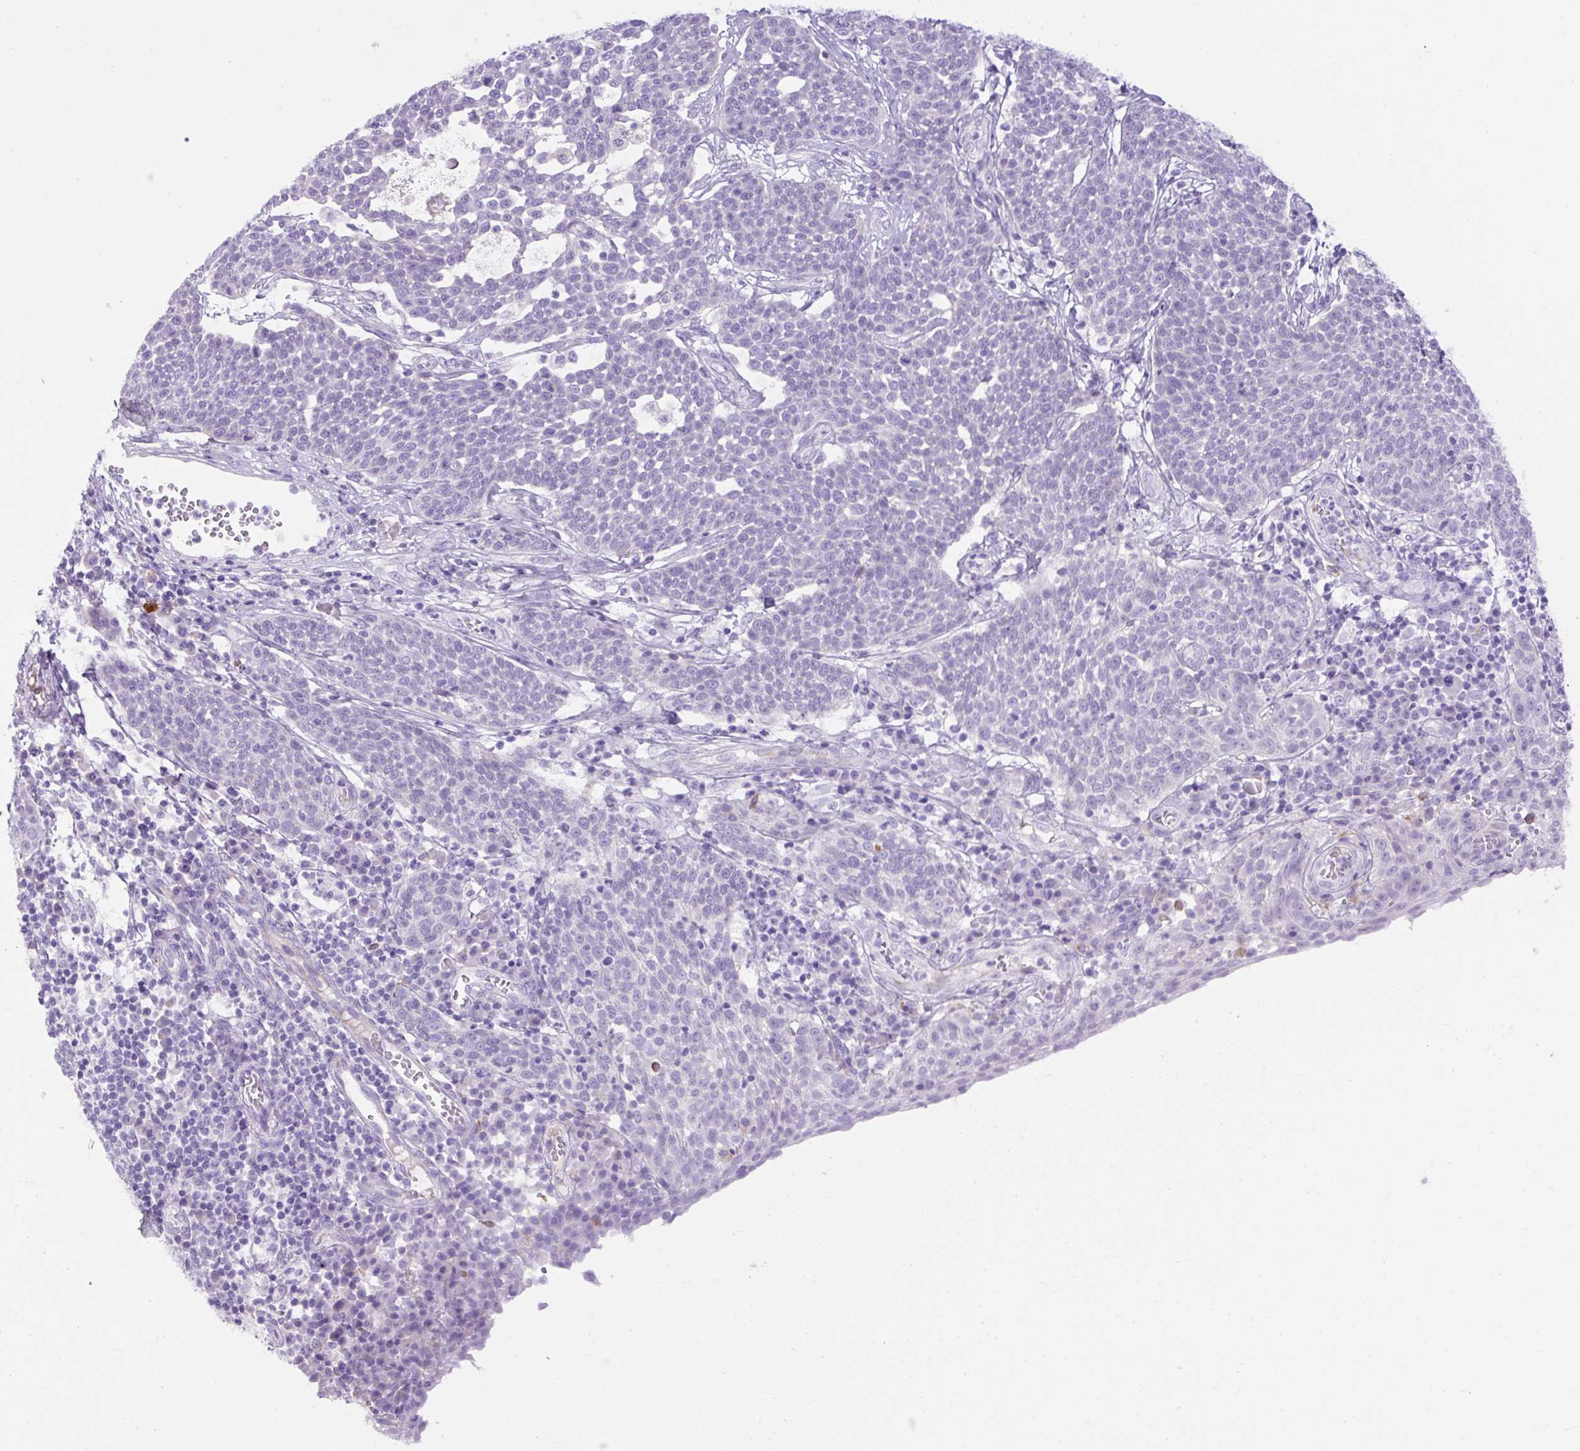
{"staining": {"intensity": "negative", "quantity": "none", "location": "none"}, "tissue": "cervical cancer", "cell_type": "Tumor cells", "image_type": "cancer", "snomed": [{"axis": "morphology", "description": "Squamous cell carcinoma, NOS"}, {"axis": "topography", "description": "Cervix"}], "caption": "This is an IHC micrograph of cervical cancer (squamous cell carcinoma). There is no positivity in tumor cells.", "gene": "SPTBN5", "patient": {"sex": "female", "age": 34}}